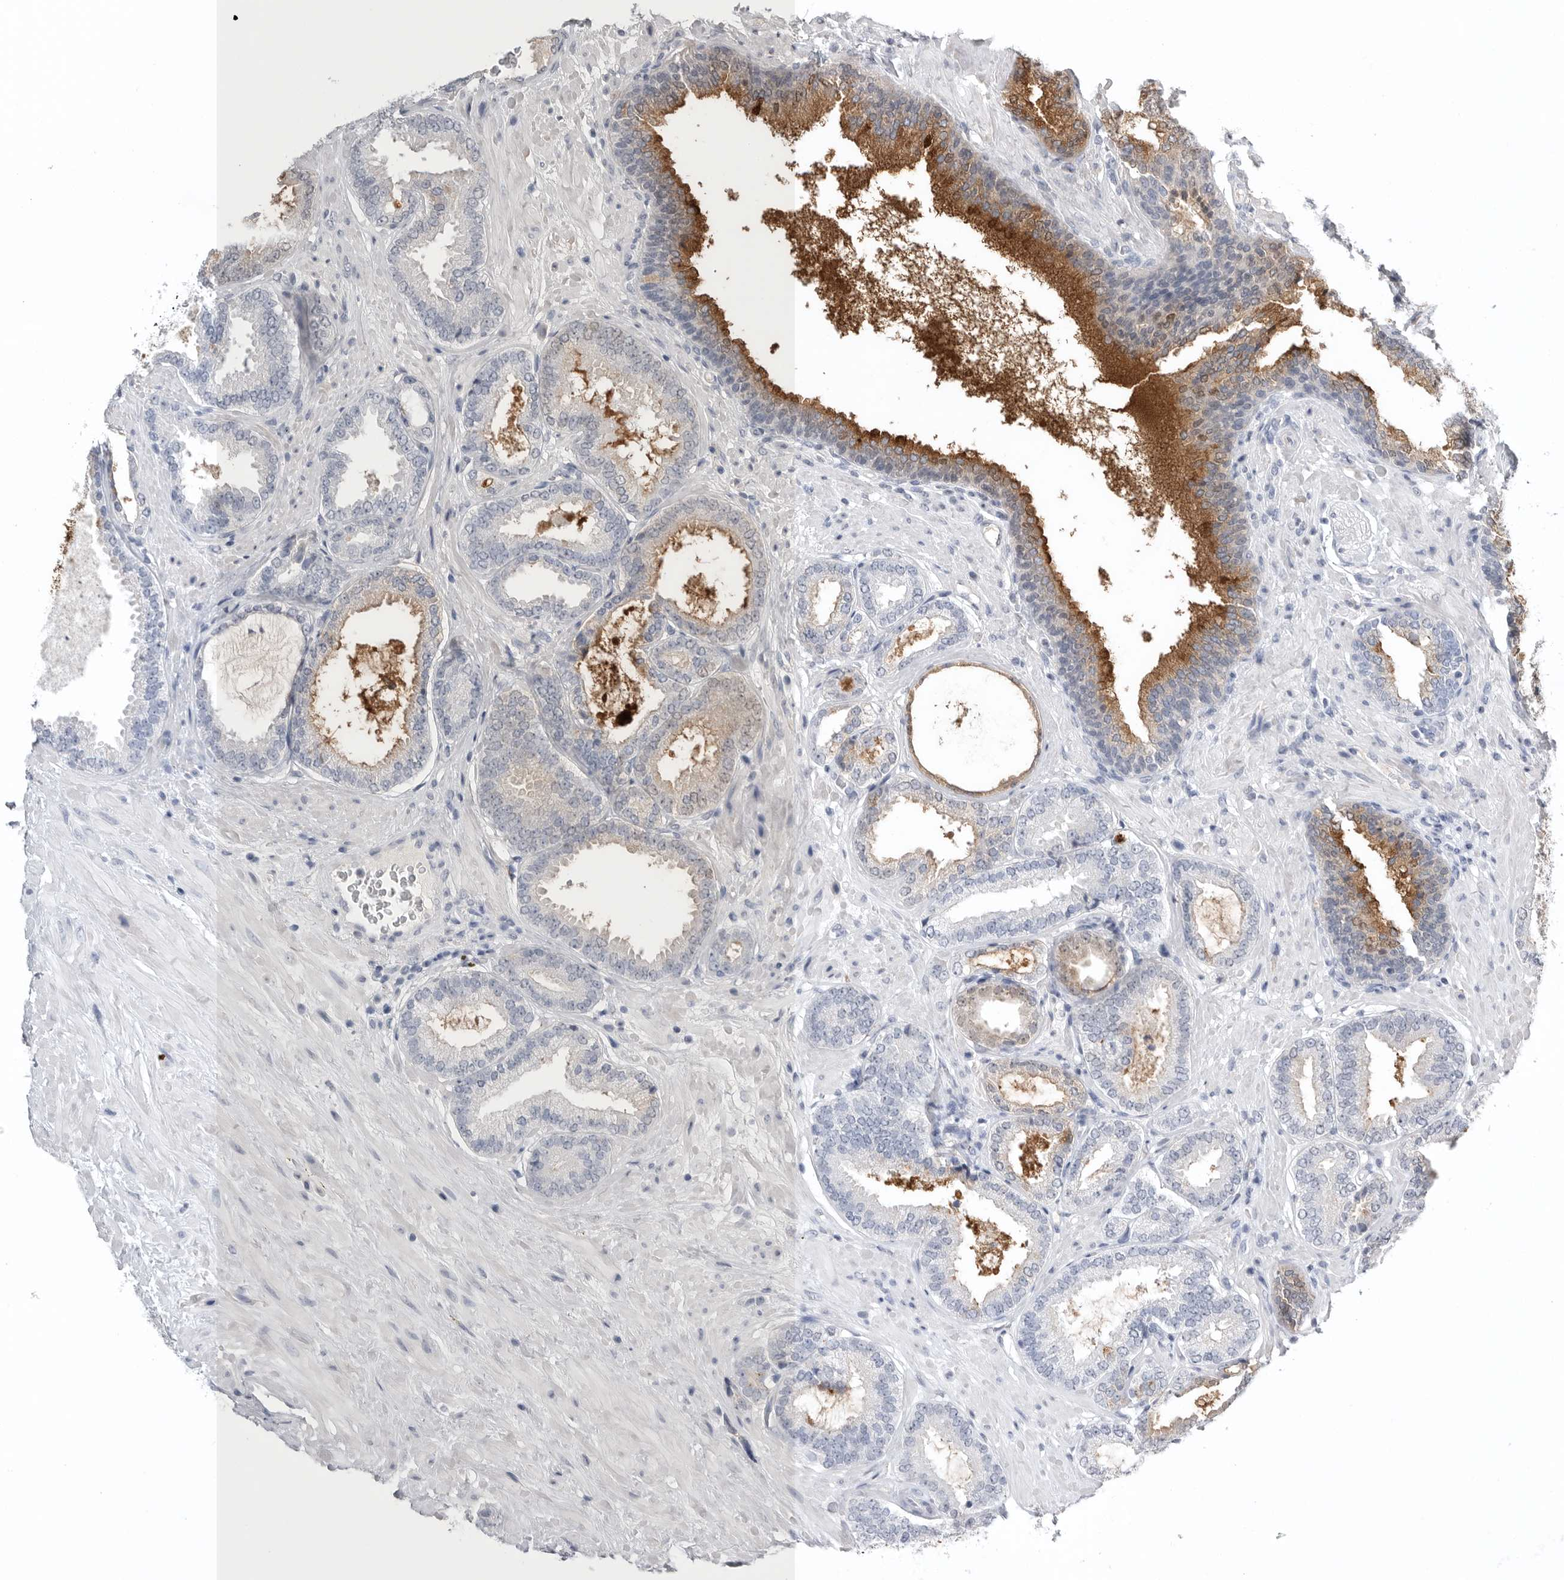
{"staining": {"intensity": "strong", "quantity": "<25%", "location": "cytoplasmic/membranous"}, "tissue": "prostate cancer", "cell_type": "Tumor cells", "image_type": "cancer", "snomed": [{"axis": "morphology", "description": "Adenocarcinoma, Low grade"}, {"axis": "topography", "description": "Prostate"}], "caption": "Protein expression analysis of human prostate low-grade adenocarcinoma reveals strong cytoplasmic/membranous positivity in approximately <25% of tumor cells.", "gene": "TIMP1", "patient": {"sex": "male", "age": 71}}